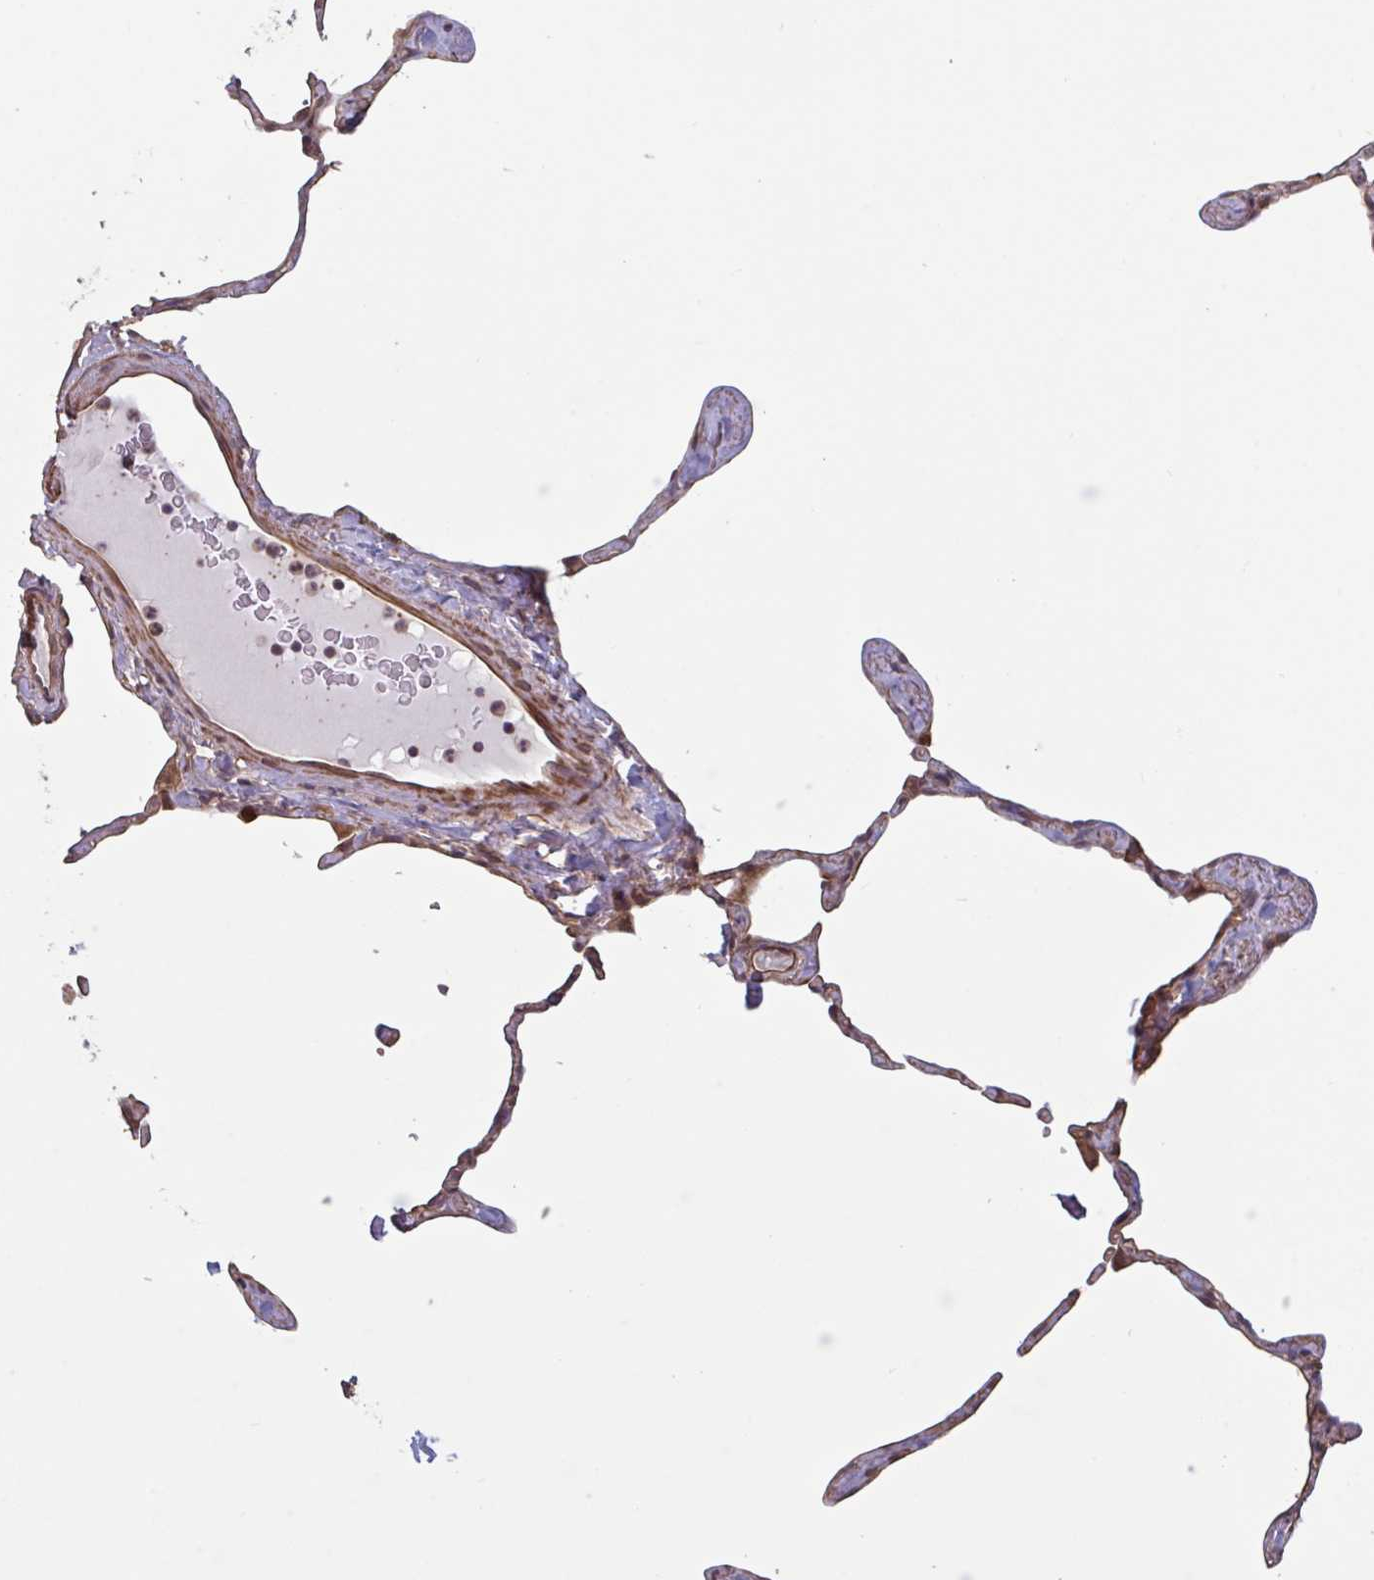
{"staining": {"intensity": "moderate", "quantity": "<25%", "location": "nuclear"}, "tissue": "lung", "cell_type": "Alveolar cells", "image_type": "normal", "snomed": [{"axis": "morphology", "description": "Normal tissue, NOS"}, {"axis": "topography", "description": "Lung"}], "caption": "IHC photomicrograph of unremarkable human lung stained for a protein (brown), which demonstrates low levels of moderate nuclear positivity in about <25% of alveolar cells.", "gene": "IPO5", "patient": {"sex": "male", "age": 65}}